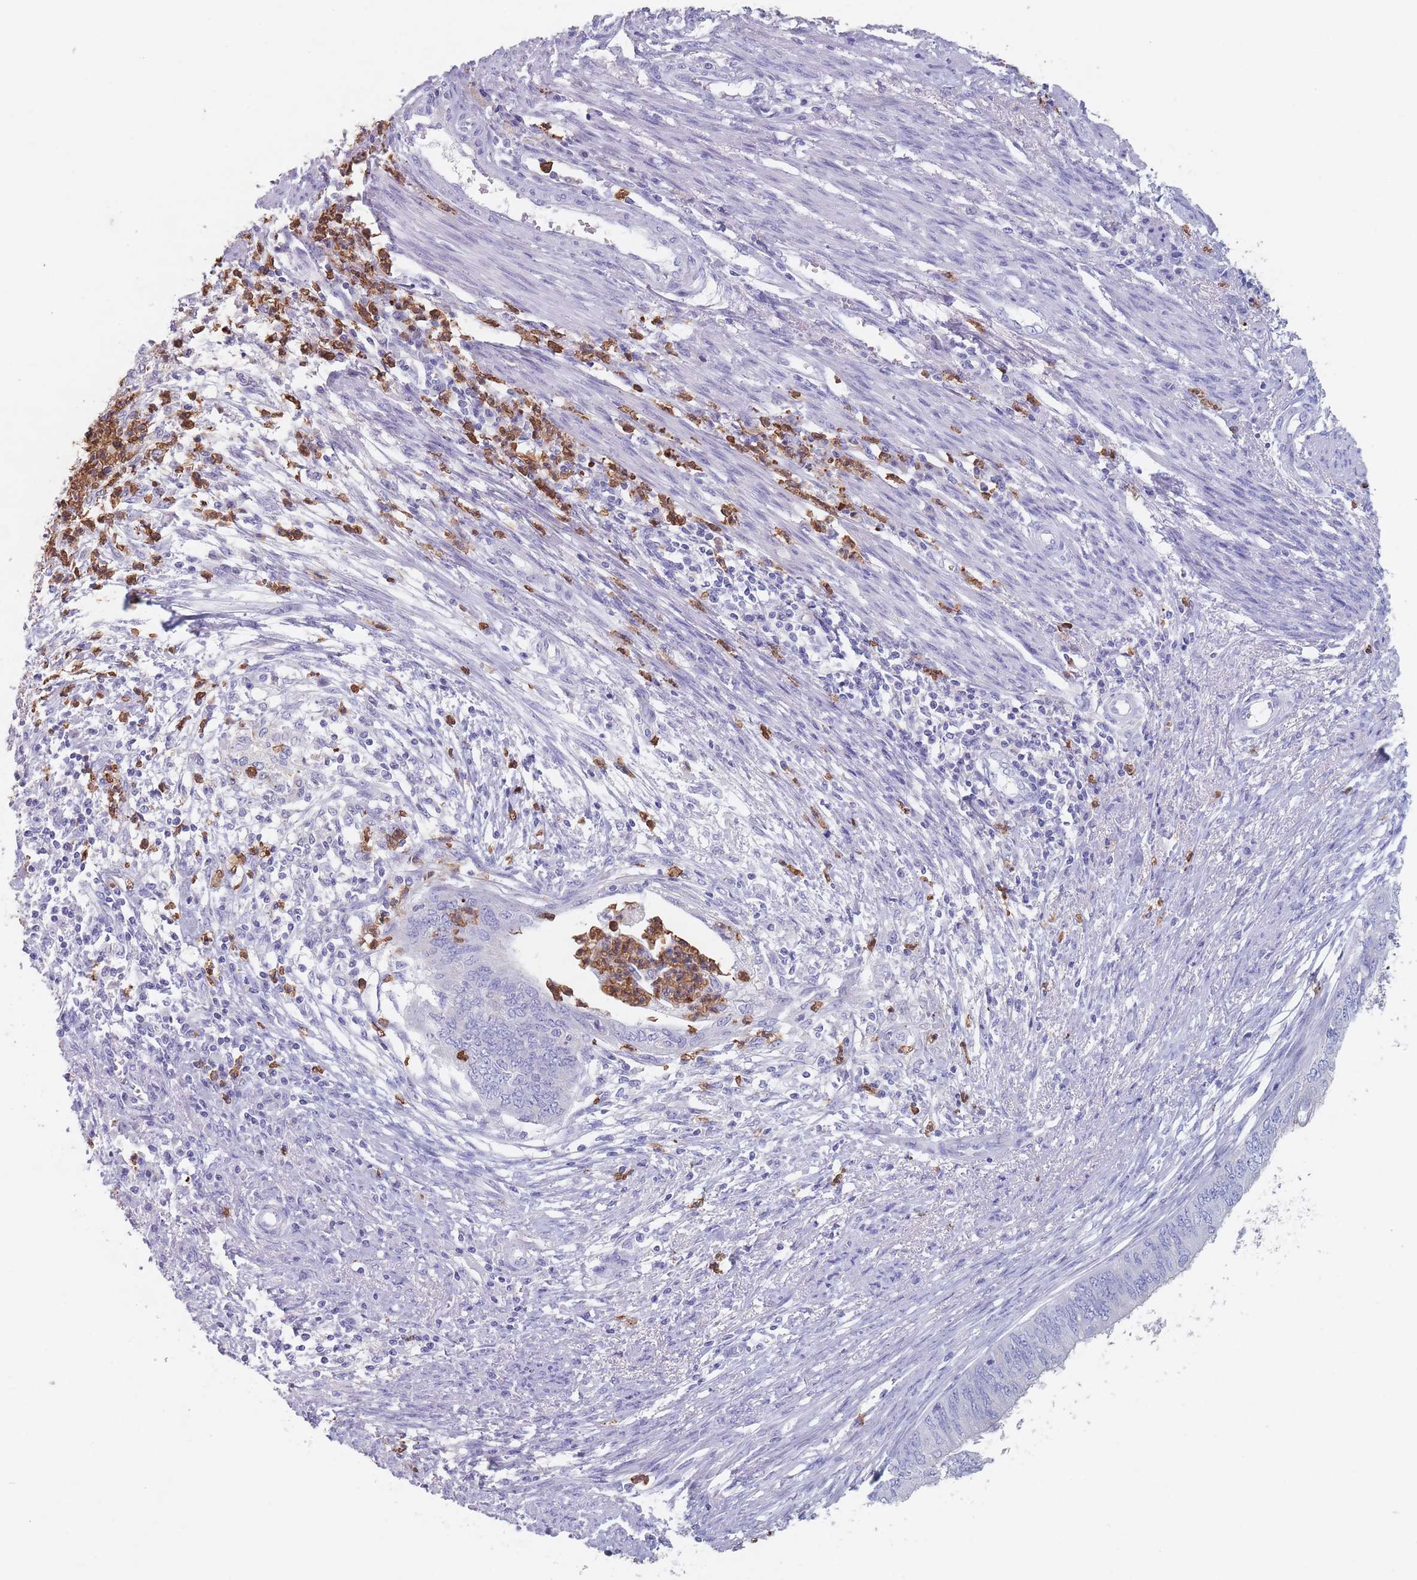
{"staining": {"intensity": "negative", "quantity": "none", "location": "none"}, "tissue": "endometrial cancer", "cell_type": "Tumor cells", "image_type": "cancer", "snomed": [{"axis": "morphology", "description": "Adenocarcinoma, NOS"}, {"axis": "topography", "description": "Endometrium"}], "caption": "Tumor cells are negative for brown protein staining in endometrial cancer (adenocarcinoma).", "gene": "ATP1A3", "patient": {"sex": "female", "age": 68}}